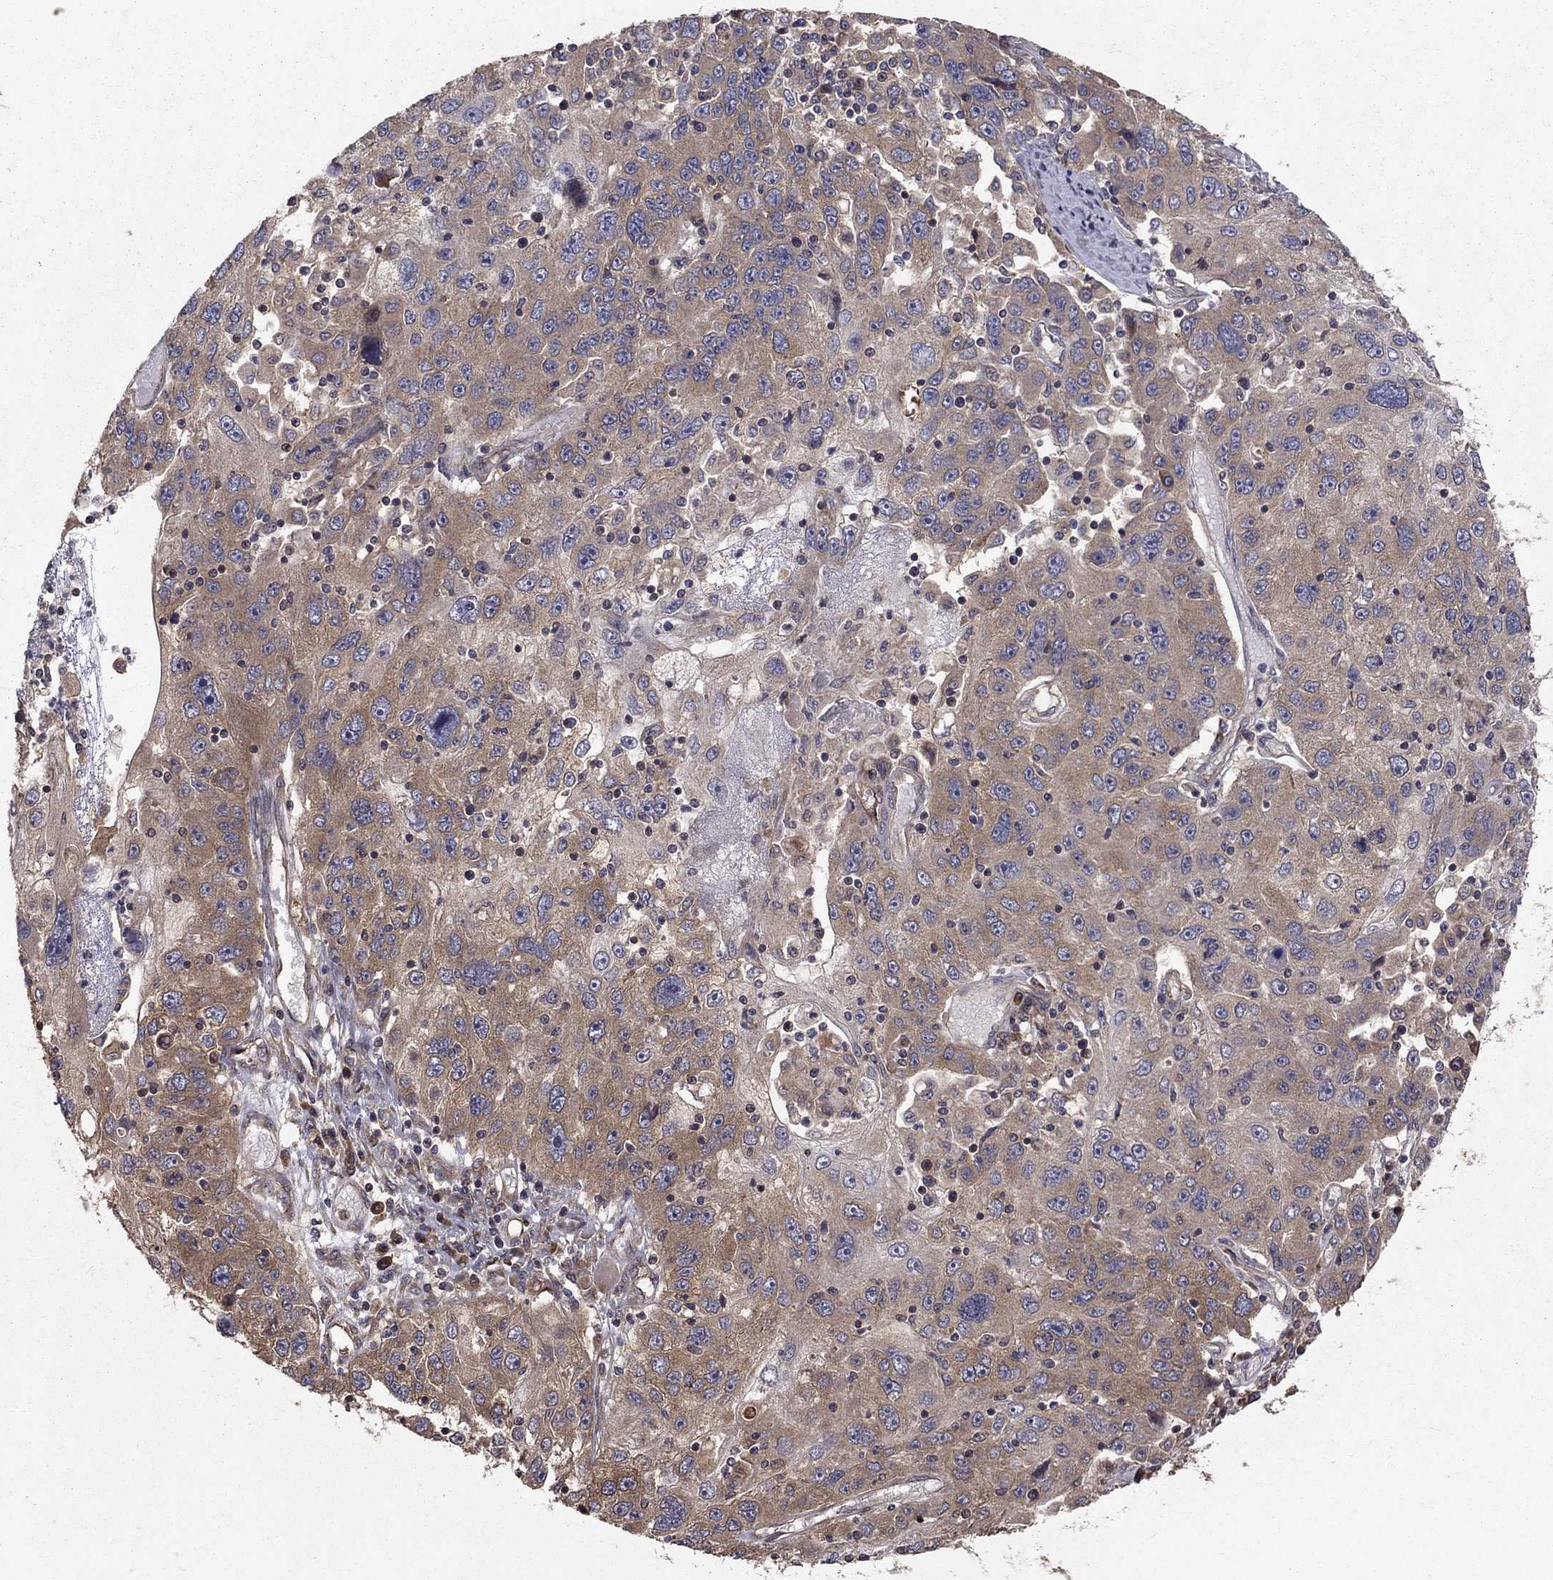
{"staining": {"intensity": "moderate", "quantity": "<25%", "location": "cytoplasmic/membranous"}, "tissue": "stomach cancer", "cell_type": "Tumor cells", "image_type": "cancer", "snomed": [{"axis": "morphology", "description": "Adenocarcinoma, NOS"}, {"axis": "topography", "description": "Stomach"}], "caption": "Immunohistochemistry (DAB (3,3'-diaminobenzidine)) staining of human stomach cancer demonstrates moderate cytoplasmic/membranous protein staining in approximately <25% of tumor cells. The staining is performed using DAB (3,3'-diaminobenzidine) brown chromogen to label protein expression. The nuclei are counter-stained blue using hematoxylin.", "gene": "BABAM2", "patient": {"sex": "male", "age": 56}}